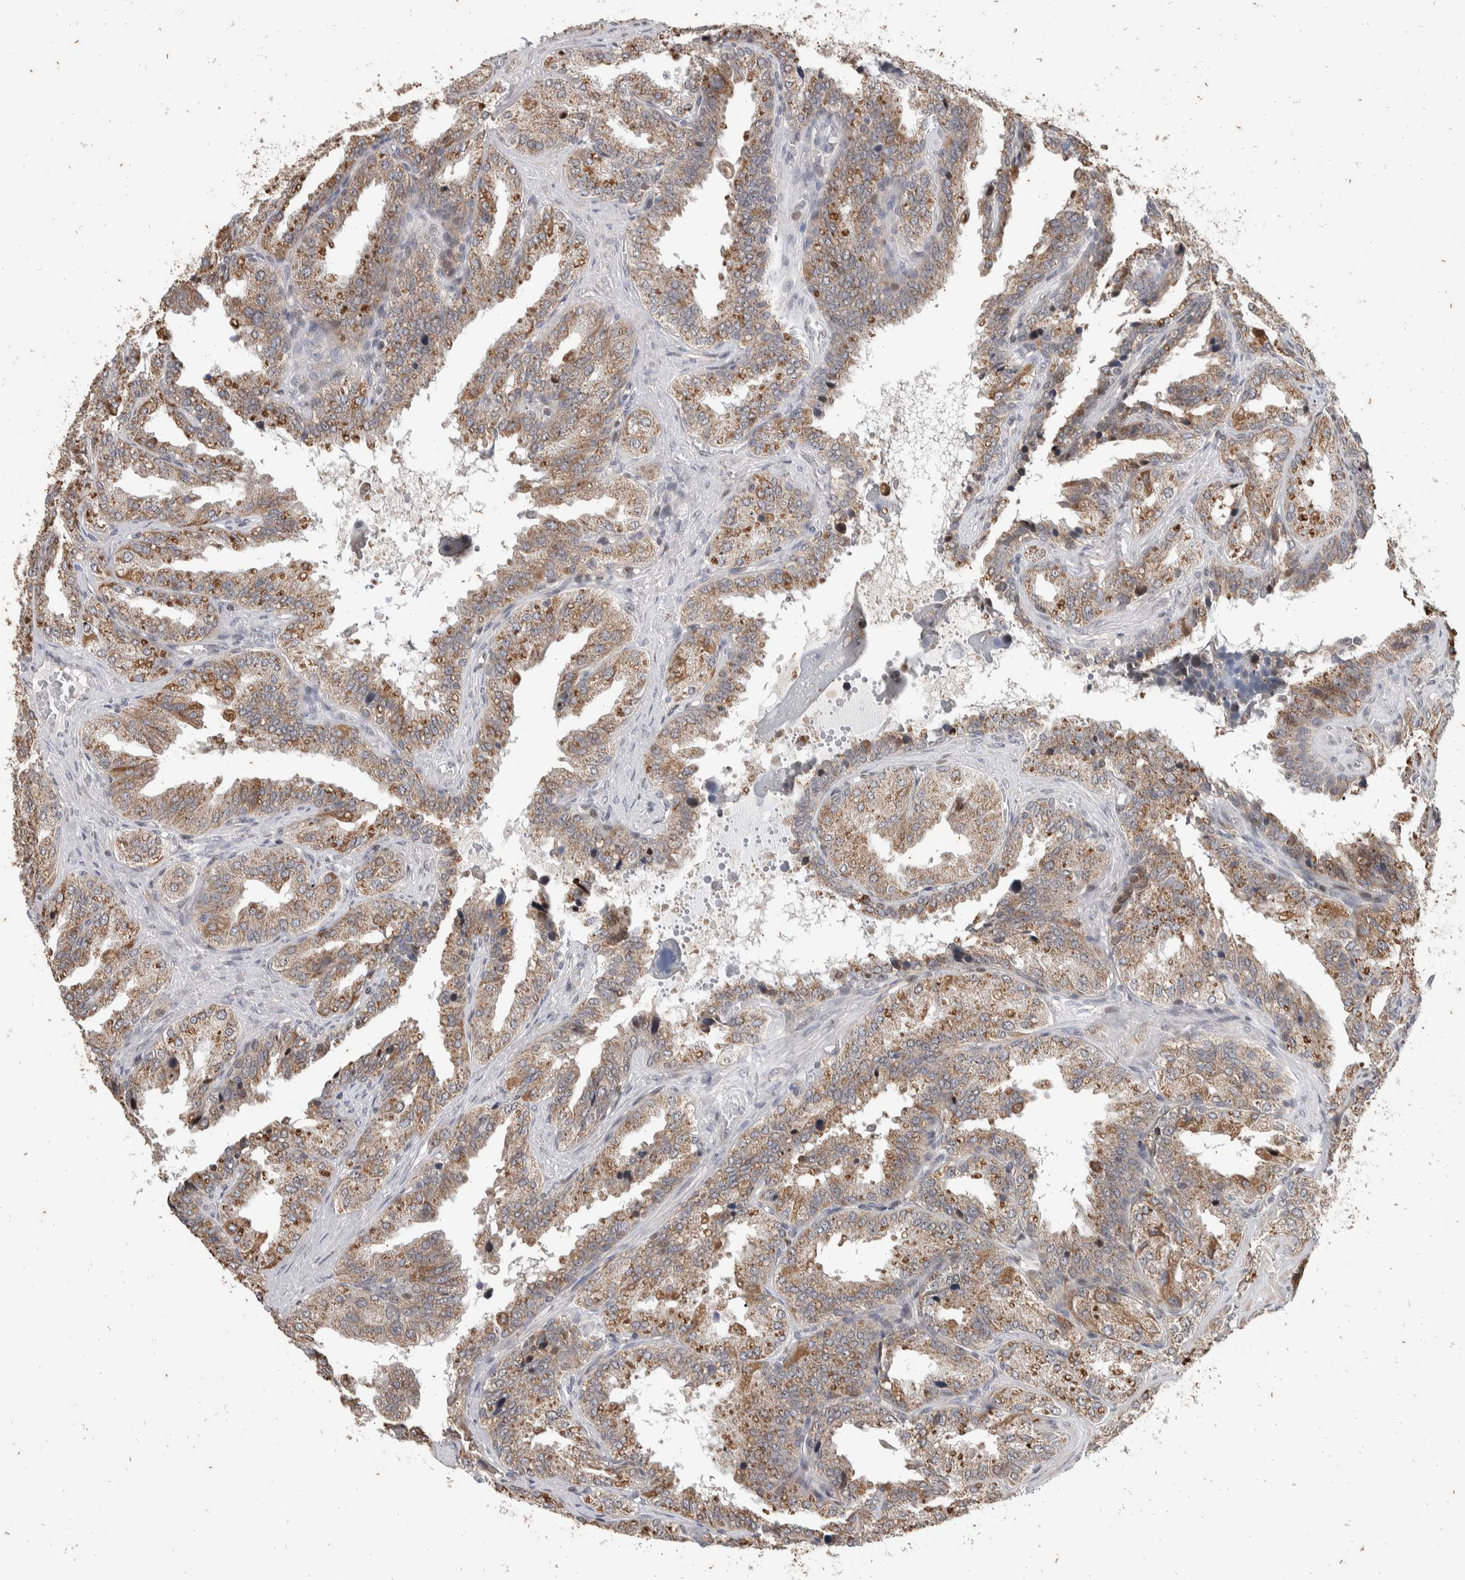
{"staining": {"intensity": "moderate", "quantity": ">75%", "location": "cytoplasmic/membranous"}, "tissue": "seminal vesicle", "cell_type": "Glandular cells", "image_type": "normal", "snomed": [{"axis": "morphology", "description": "Normal tissue, NOS"}, {"axis": "topography", "description": "Prostate"}, {"axis": "topography", "description": "Seminal veicle"}], "caption": "DAB immunohistochemical staining of normal seminal vesicle reveals moderate cytoplasmic/membranous protein positivity in approximately >75% of glandular cells.", "gene": "ATXN7L1", "patient": {"sex": "male", "age": 51}}